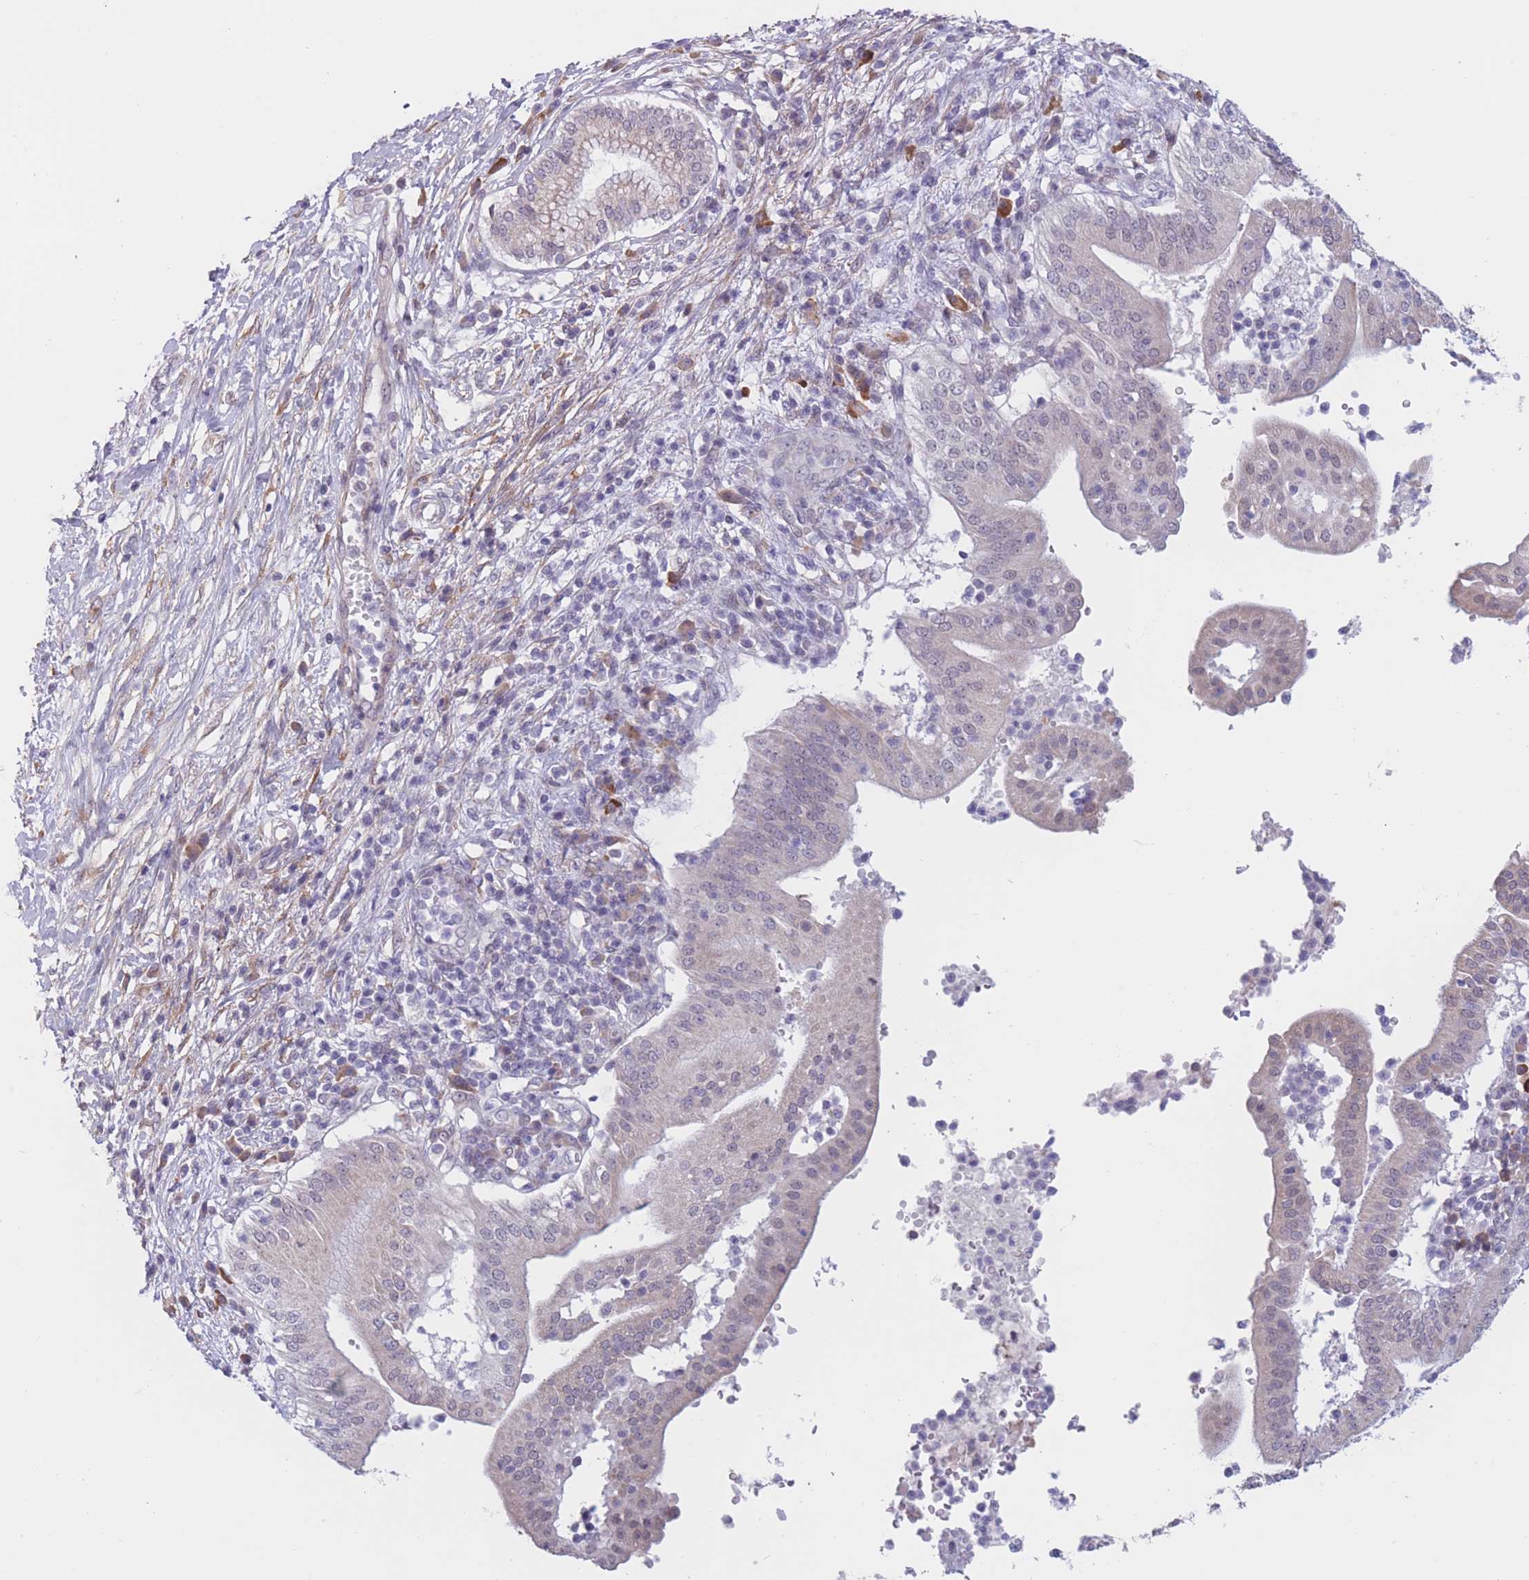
{"staining": {"intensity": "negative", "quantity": "none", "location": "none"}, "tissue": "pancreatic cancer", "cell_type": "Tumor cells", "image_type": "cancer", "snomed": [{"axis": "morphology", "description": "Adenocarcinoma, NOS"}, {"axis": "topography", "description": "Pancreas"}], "caption": "This is an IHC image of human pancreatic cancer (adenocarcinoma). There is no expression in tumor cells.", "gene": "COL27A1", "patient": {"sex": "male", "age": 68}}